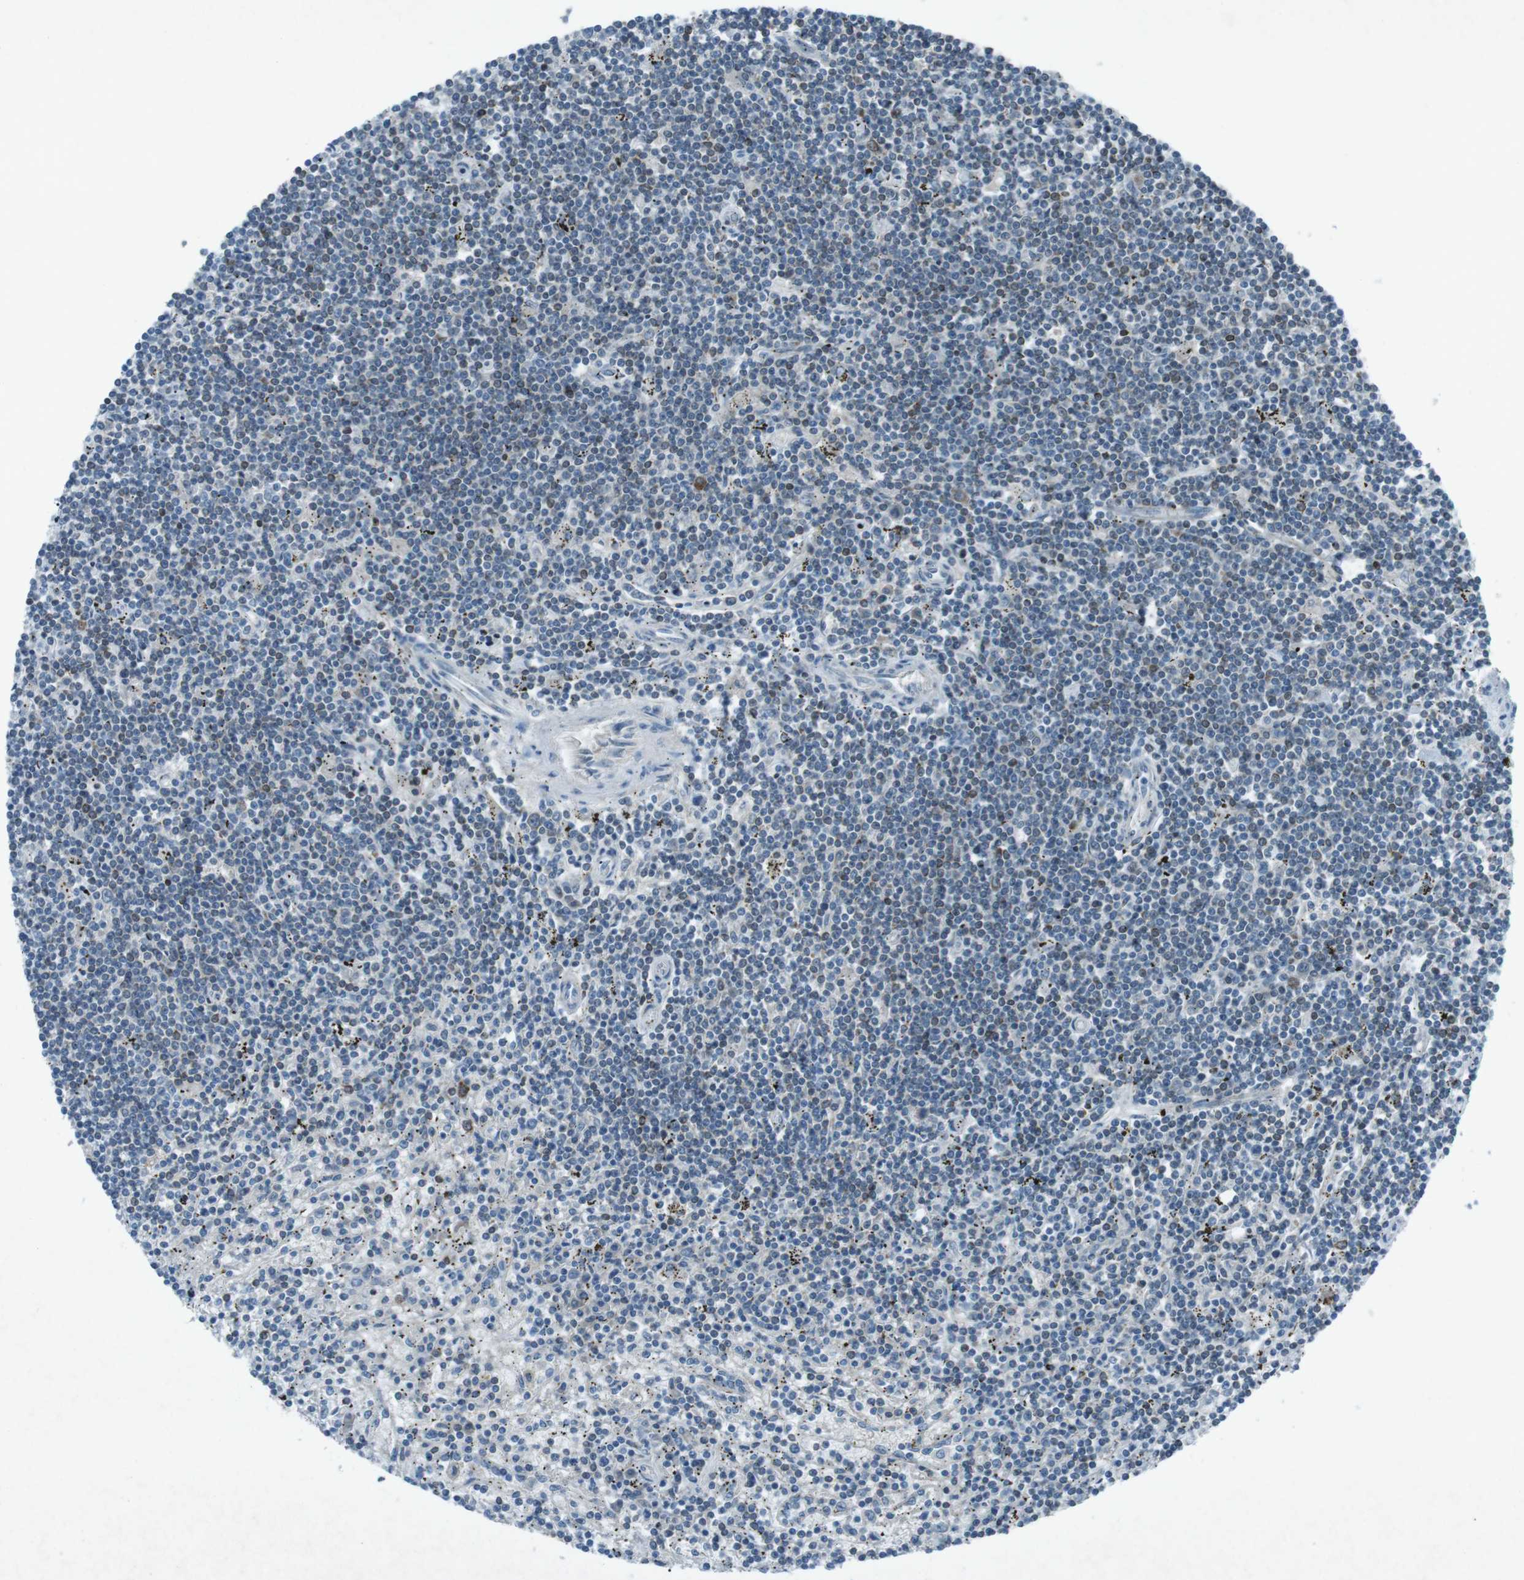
{"staining": {"intensity": "negative", "quantity": "none", "location": "none"}, "tissue": "lymphoma", "cell_type": "Tumor cells", "image_type": "cancer", "snomed": [{"axis": "morphology", "description": "Malignant lymphoma, non-Hodgkin's type, Low grade"}, {"axis": "topography", "description": "Spleen"}], "caption": "This is an immunohistochemistry (IHC) histopathology image of human lymphoma. There is no staining in tumor cells.", "gene": "FCRLA", "patient": {"sex": "male", "age": 76}}